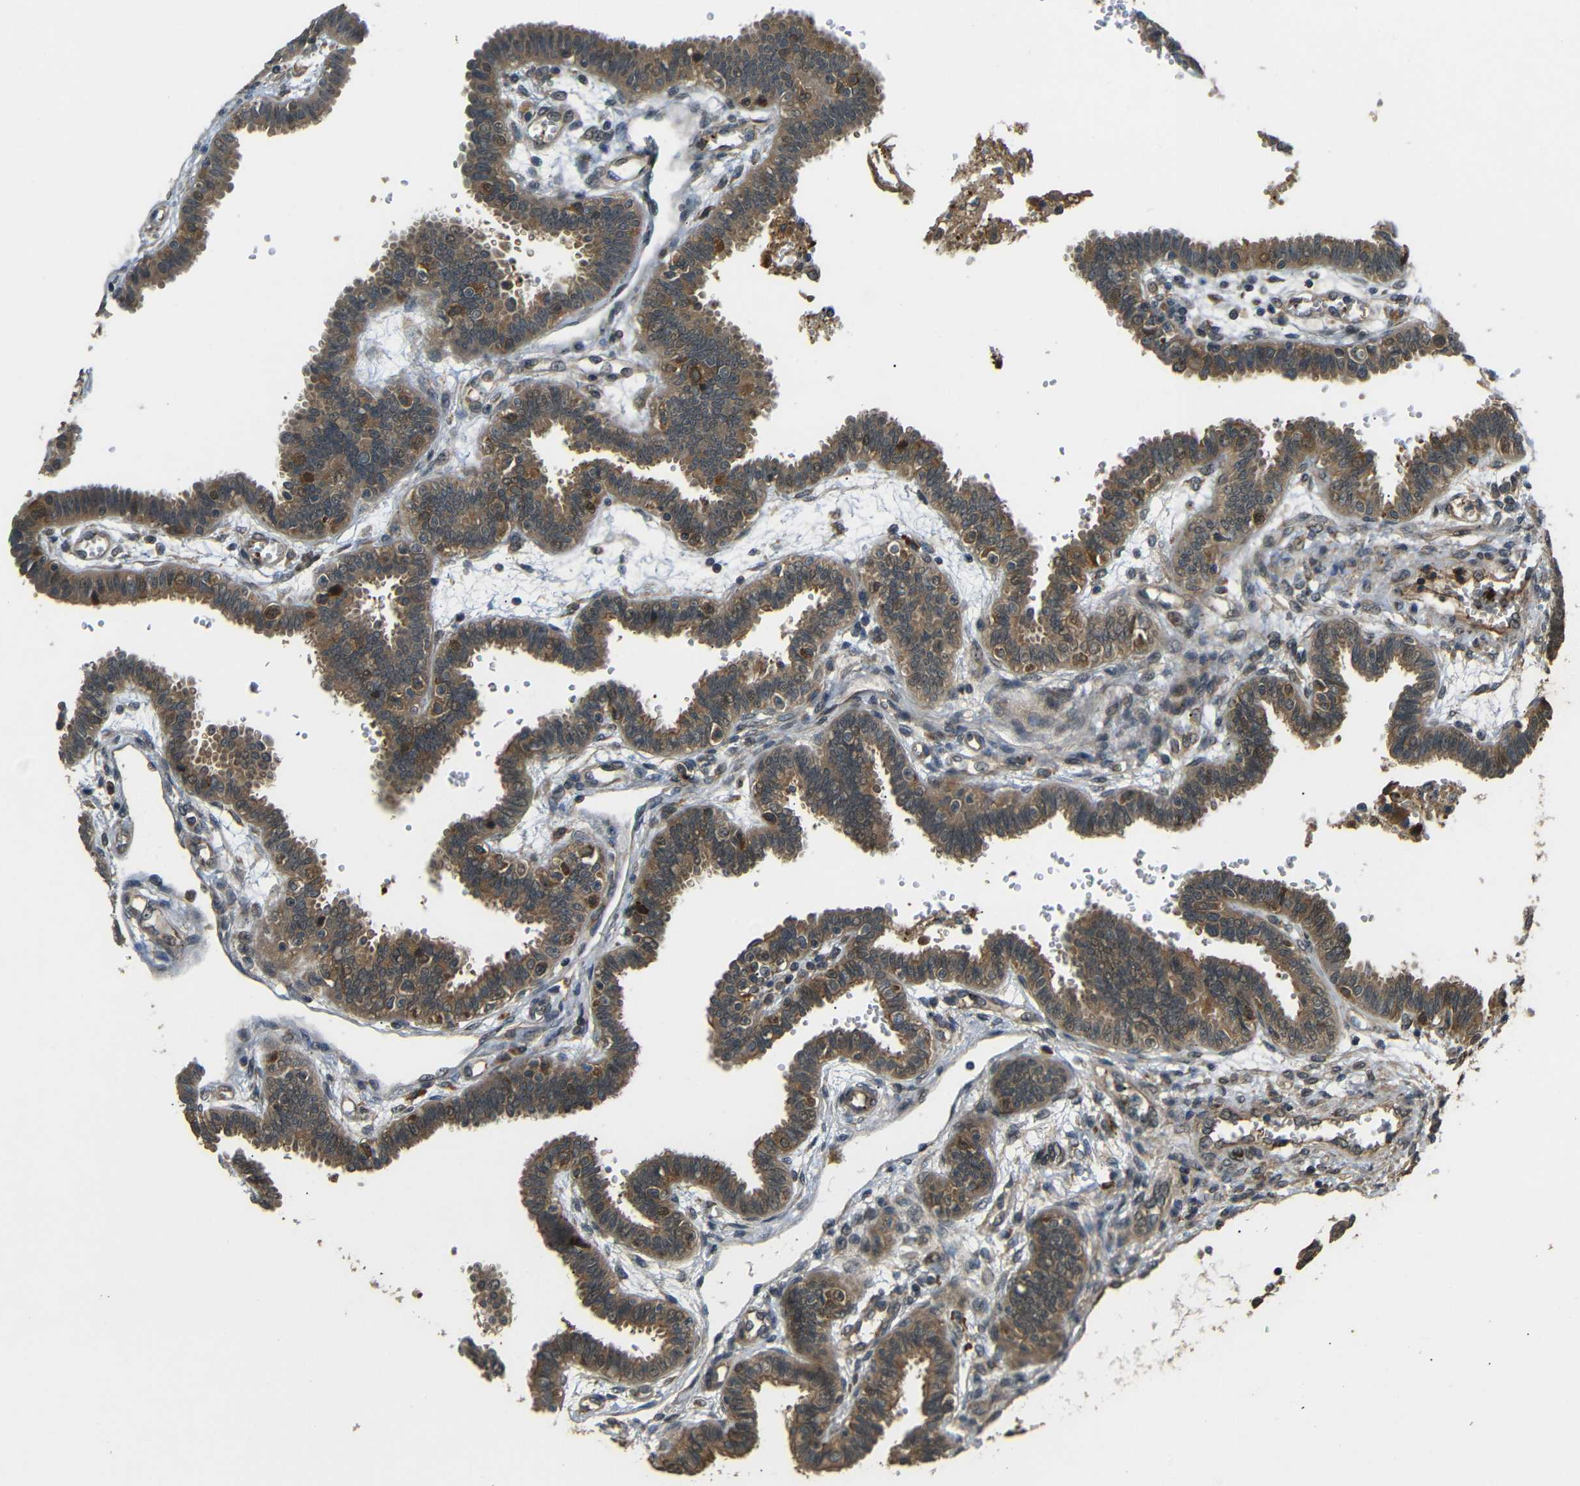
{"staining": {"intensity": "moderate", "quantity": ">75%", "location": "cytoplasmic/membranous"}, "tissue": "fallopian tube", "cell_type": "Glandular cells", "image_type": "normal", "snomed": [{"axis": "morphology", "description": "Normal tissue, NOS"}, {"axis": "topography", "description": "Fallopian tube"}], "caption": "A high-resolution photomicrograph shows immunohistochemistry staining of unremarkable fallopian tube, which demonstrates moderate cytoplasmic/membranous positivity in approximately >75% of glandular cells. (DAB (3,3'-diaminobenzidine) IHC, brown staining for protein, blue staining for nuclei).", "gene": "EPHB2", "patient": {"sex": "female", "age": 32}}